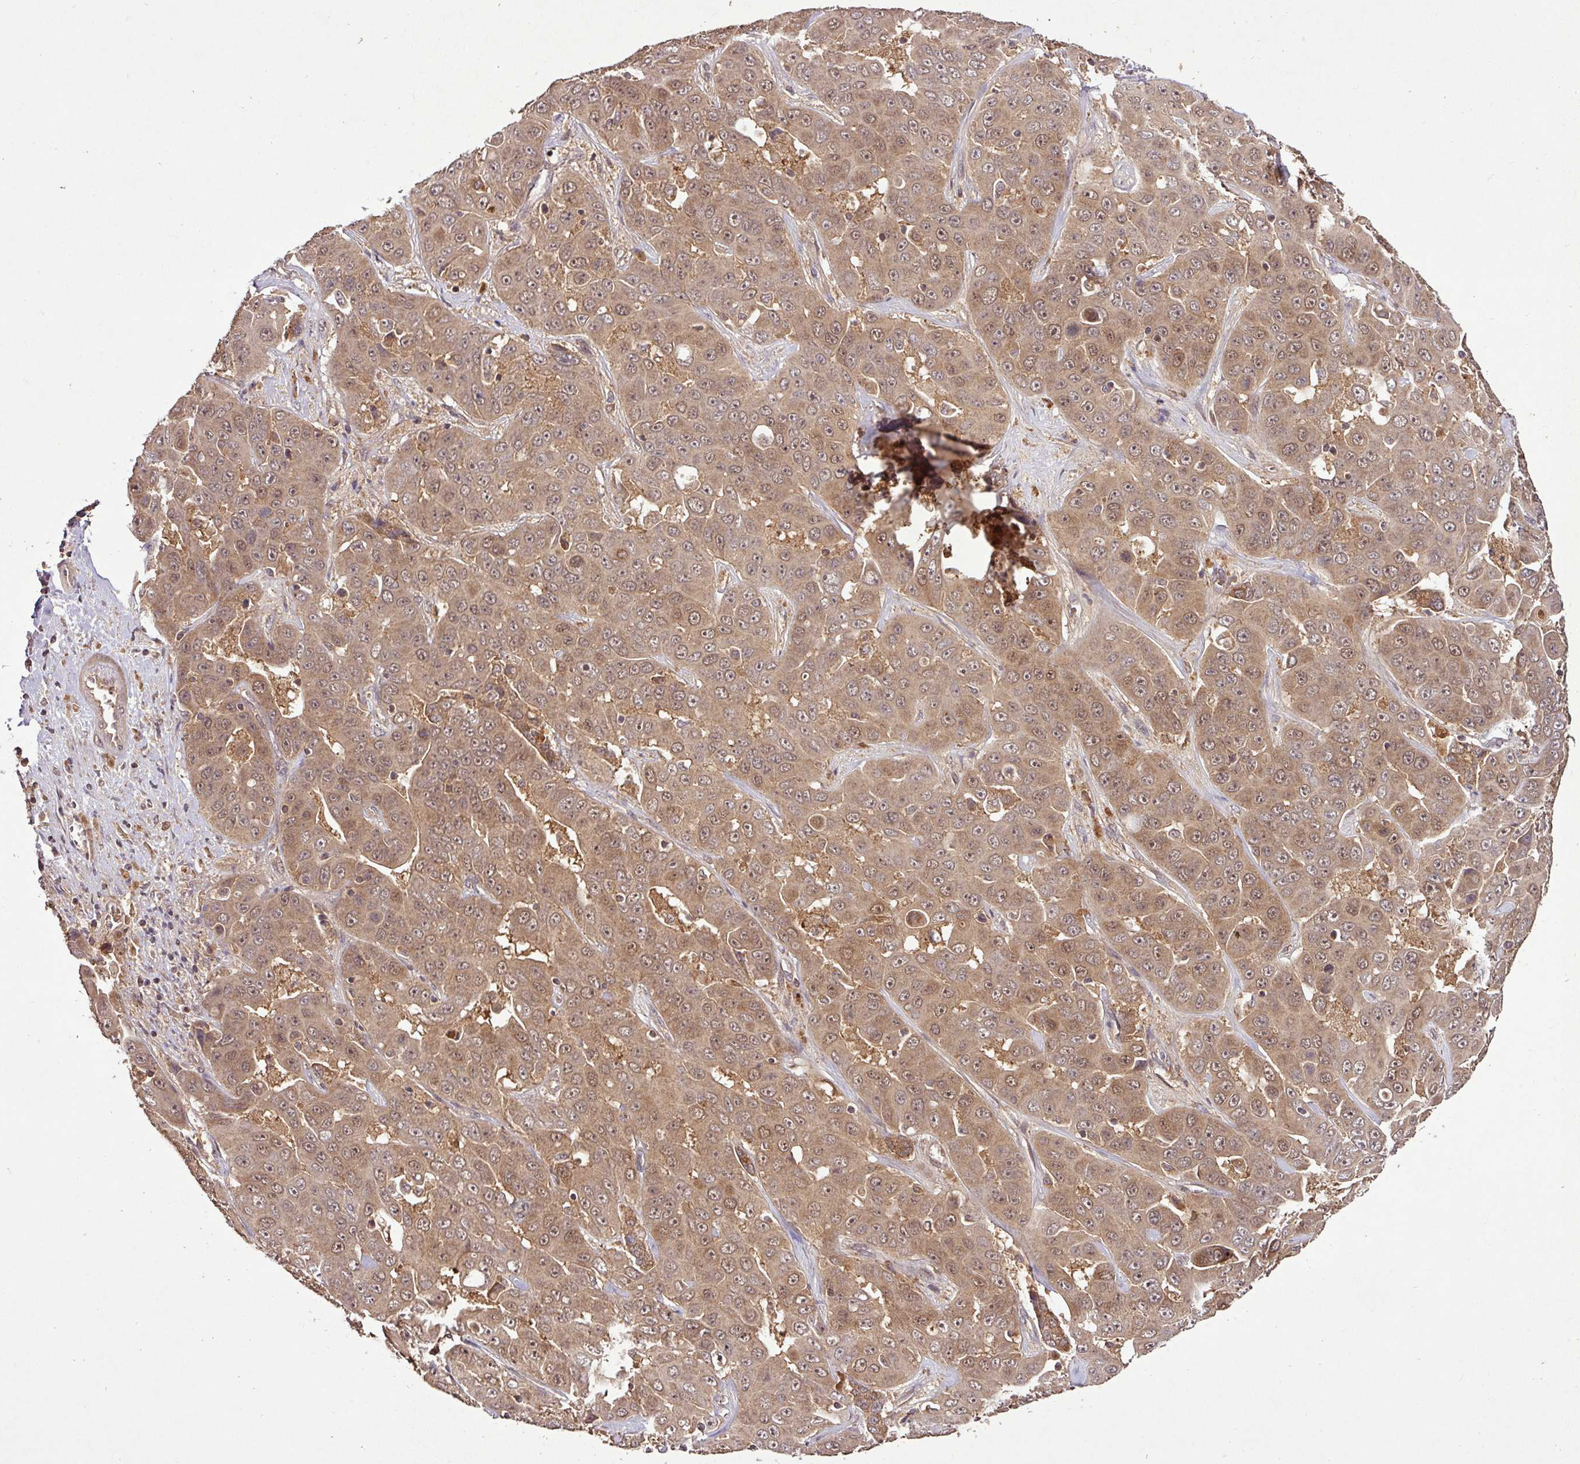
{"staining": {"intensity": "moderate", "quantity": ">75%", "location": "cytoplasmic/membranous,nuclear"}, "tissue": "liver cancer", "cell_type": "Tumor cells", "image_type": "cancer", "snomed": [{"axis": "morphology", "description": "Cholangiocarcinoma"}, {"axis": "topography", "description": "Liver"}], "caption": "Brown immunohistochemical staining in cholangiocarcinoma (liver) reveals moderate cytoplasmic/membranous and nuclear expression in about >75% of tumor cells.", "gene": "FAIM", "patient": {"sex": "female", "age": 52}}